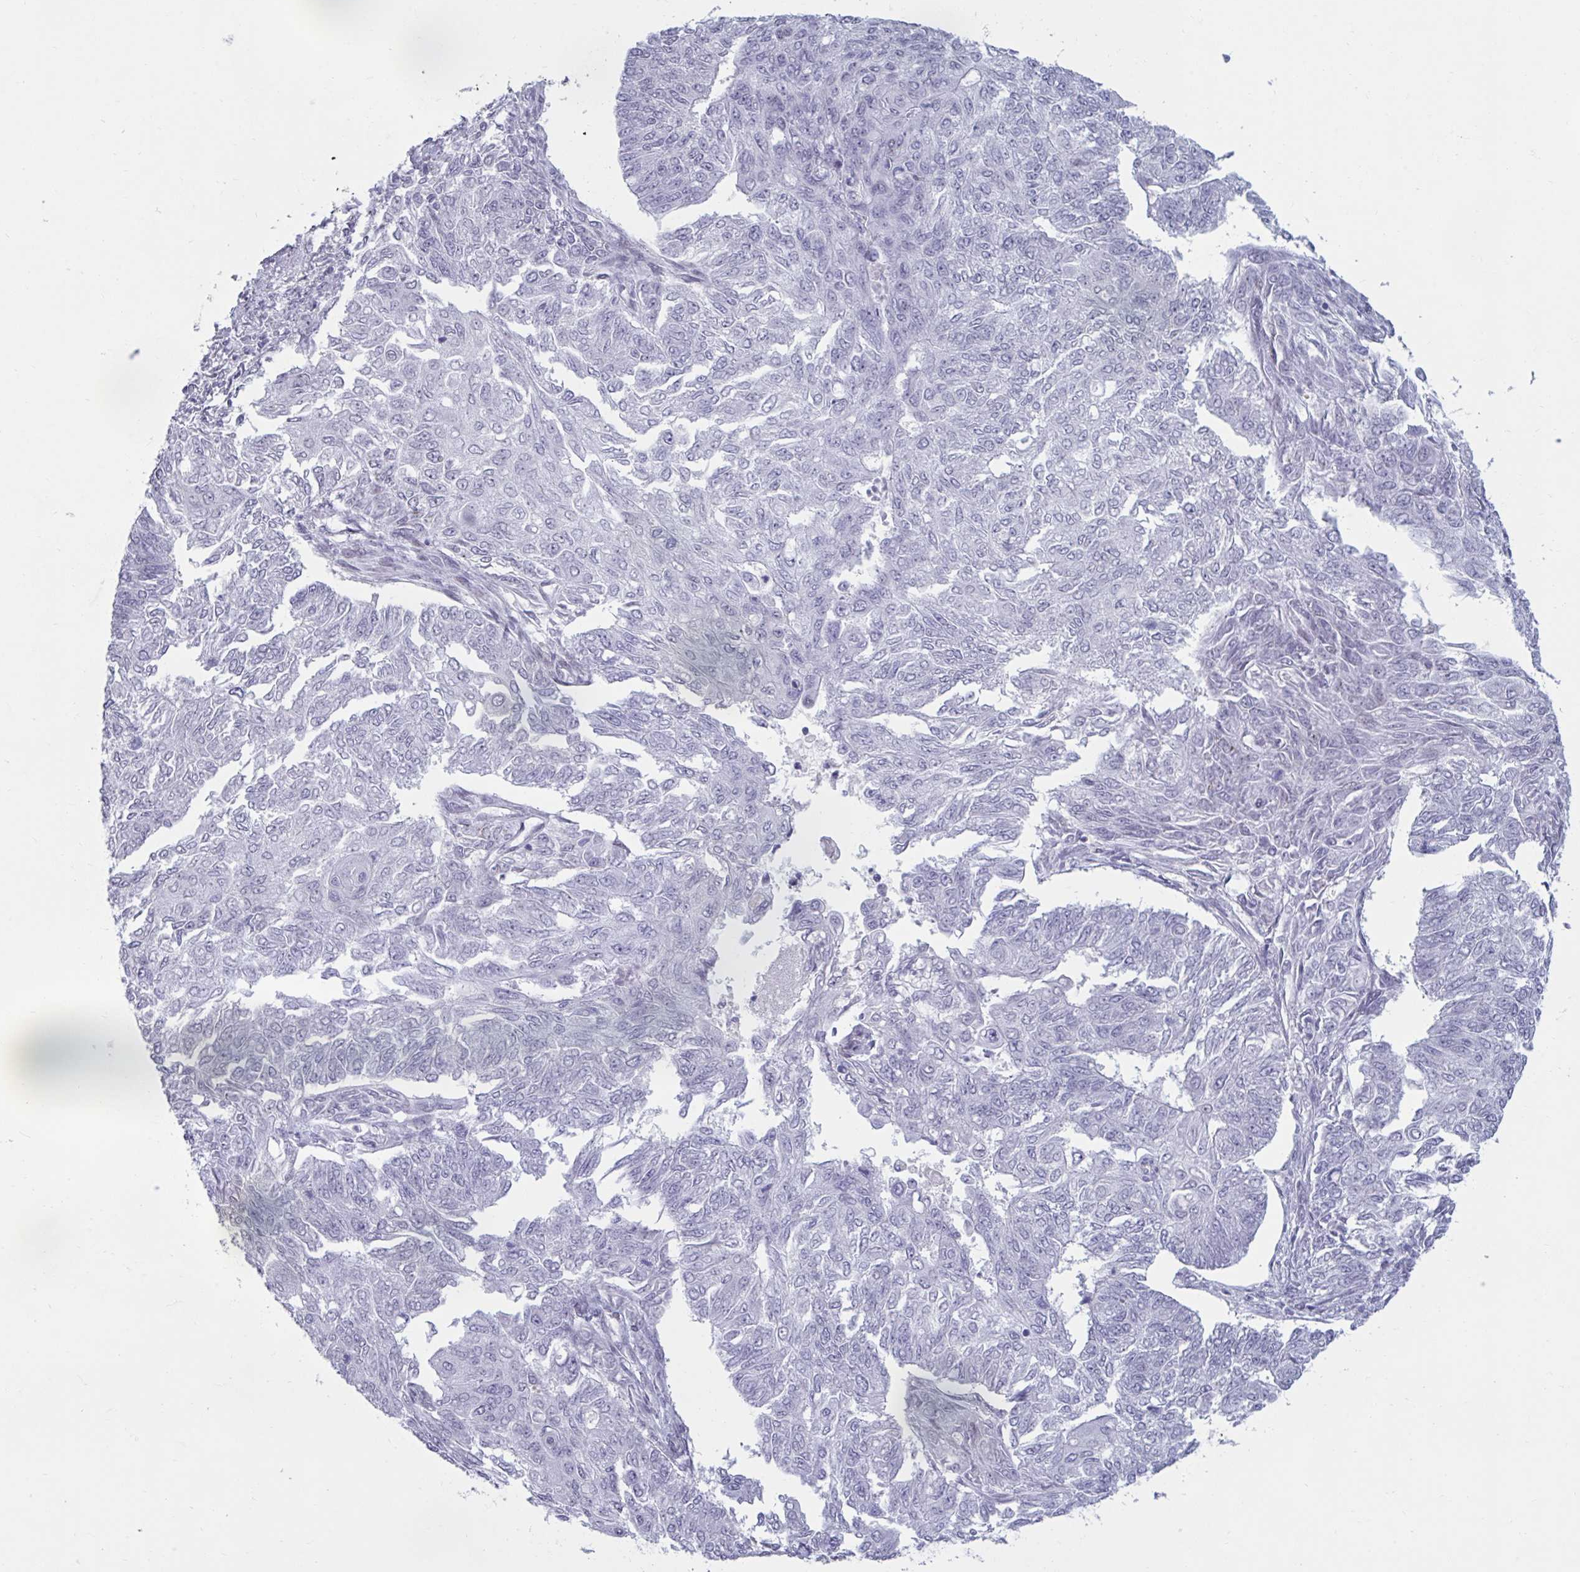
{"staining": {"intensity": "negative", "quantity": "none", "location": "none"}, "tissue": "endometrial cancer", "cell_type": "Tumor cells", "image_type": "cancer", "snomed": [{"axis": "morphology", "description": "Adenocarcinoma, NOS"}, {"axis": "topography", "description": "Endometrium"}], "caption": "Immunohistochemistry (IHC) of human endometrial cancer displays no positivity in tumor cells. (DAB IHC visualized using brightfield microscopy, high magnification).", "gene": "HSD17B6", "patient": {"sex": "female", "age": 32}}